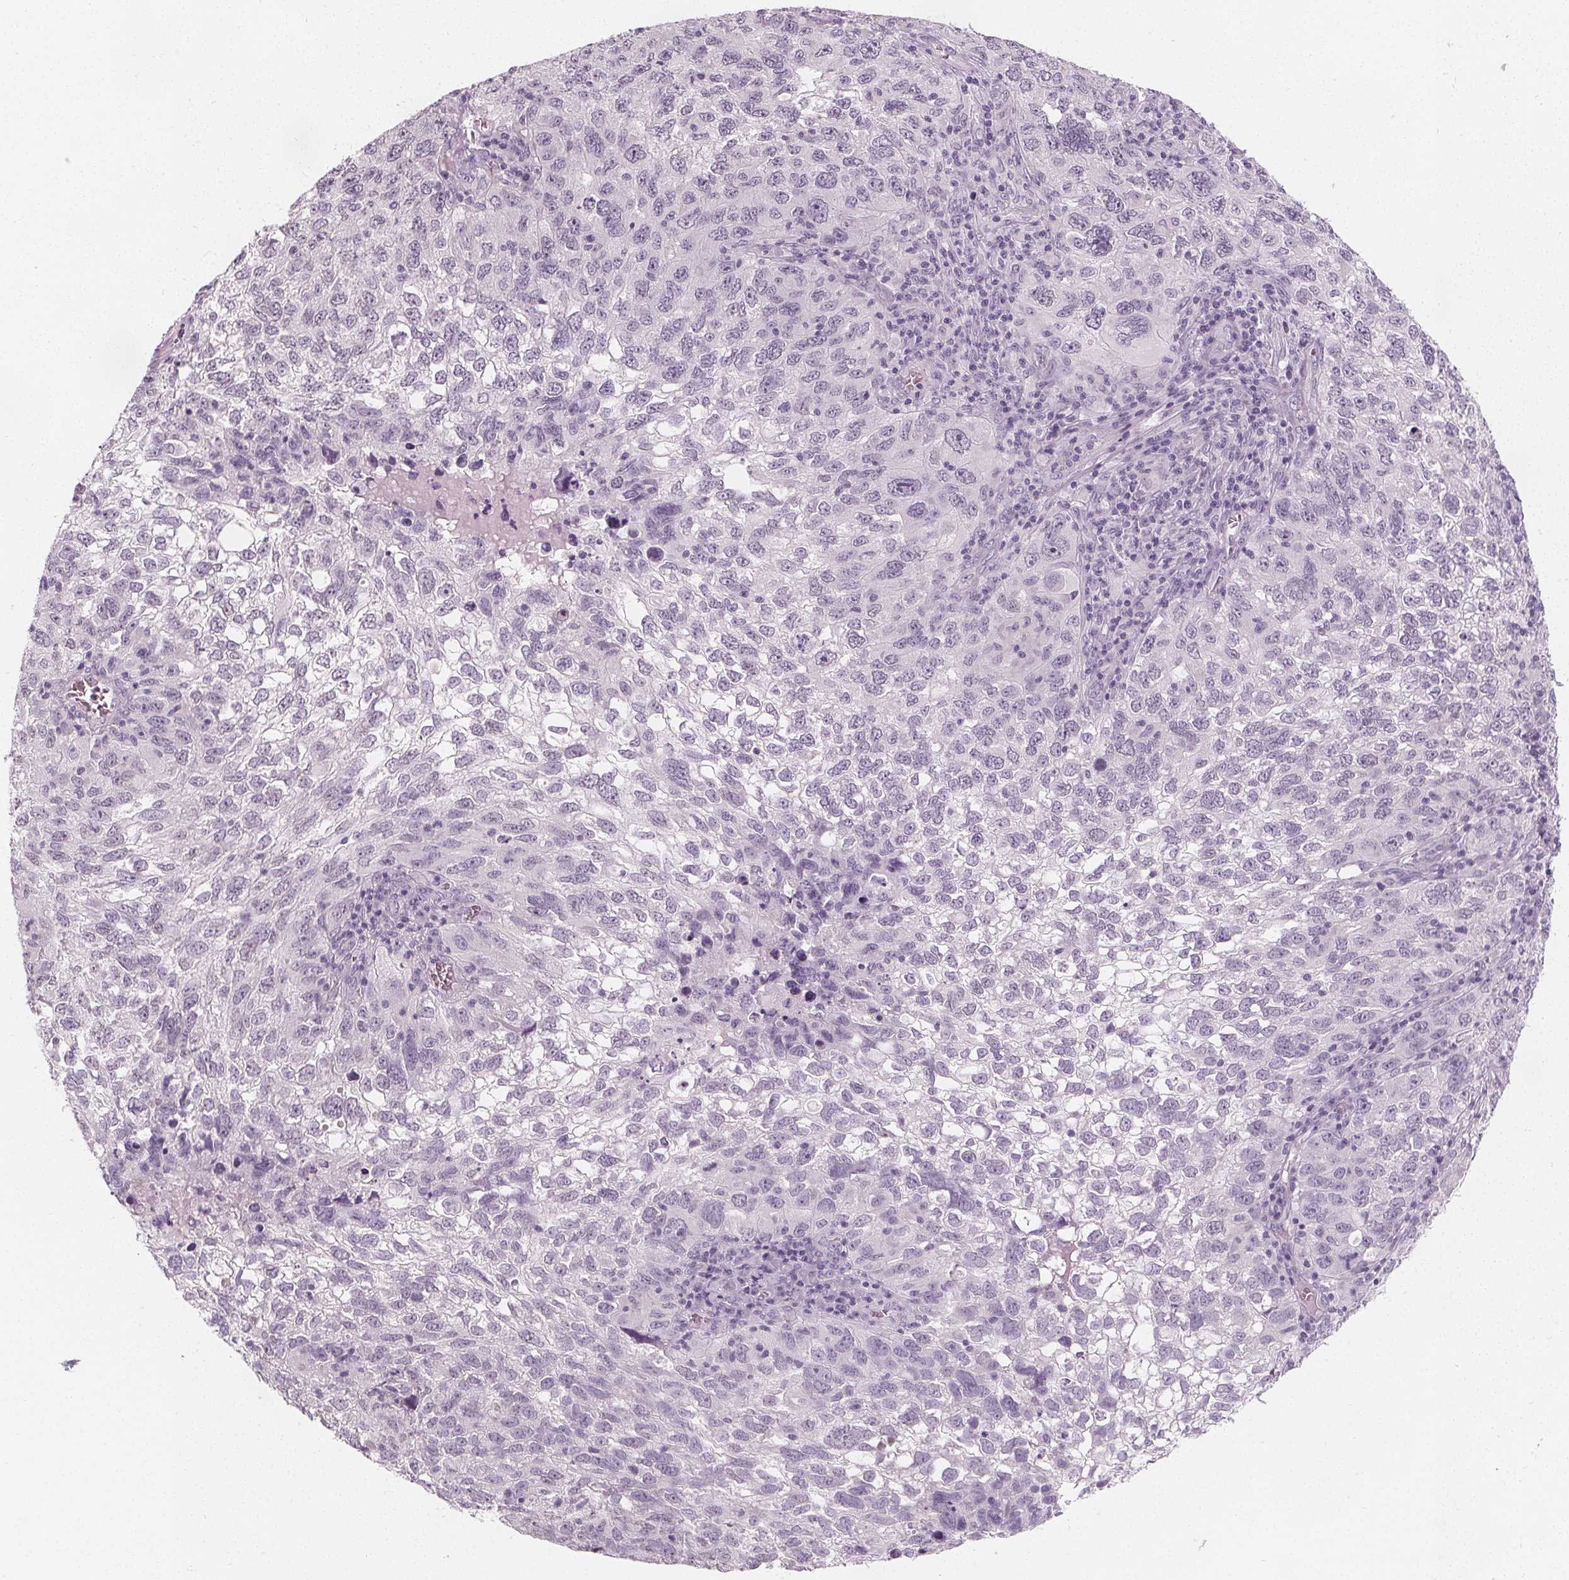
{"staining": {"intensity": "negative", "quantity": "none", "location": "none"}, "tissue": "cervical cancer", "cell_type": "Tumor cells", "image_type": "cancer", "snomed": [{"axis": "morphology", "description": "Squamous cell carcinoma, NOS"}, {"axis": "topography", "description": "Cervix"}], "caption": "An image of cervical squamous cell carcinoma stained for a protein shows no brown staining in tumor cells.", "gene": "DBX2", "patient": {"sex": "female", "age": 55}}